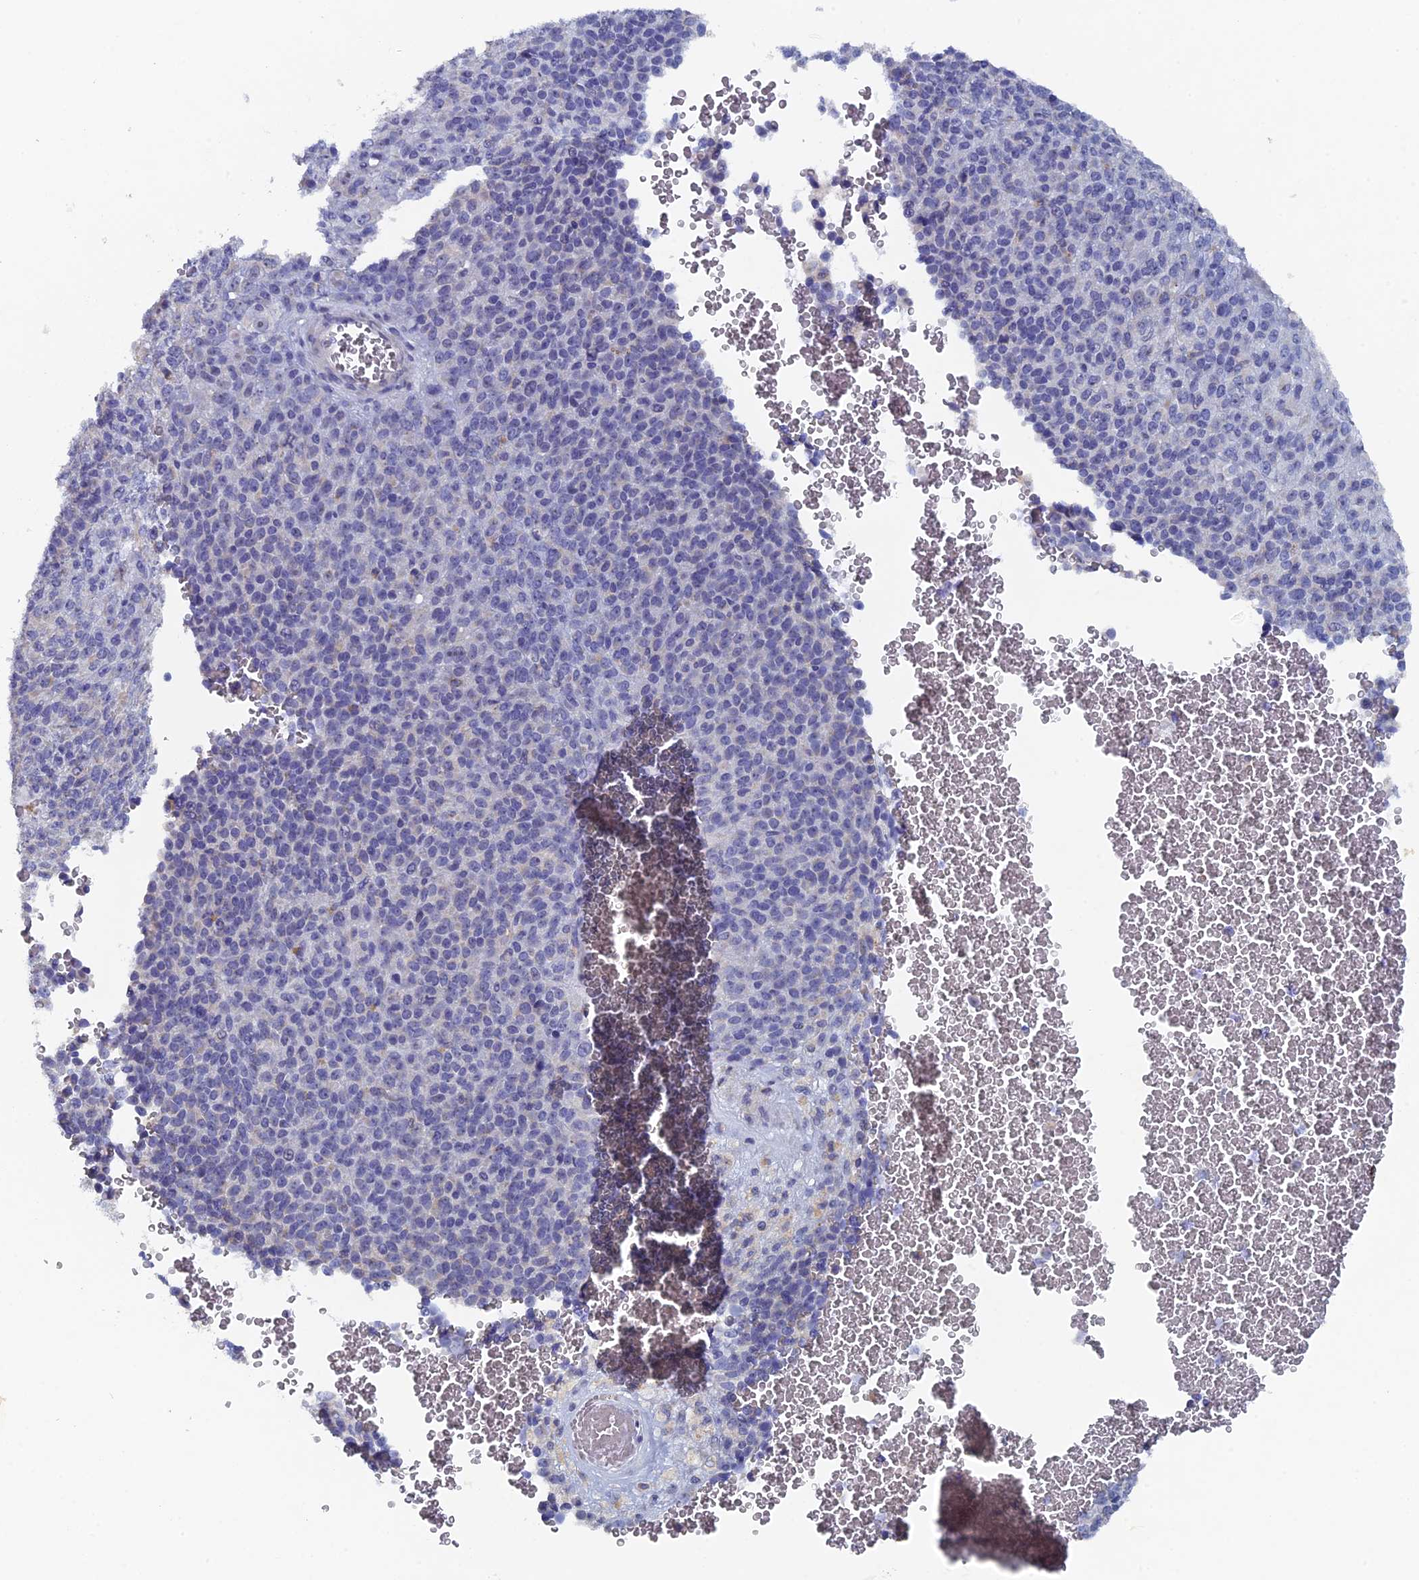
{"staining": {"intensity": "negative", "quantity": "none", "location": "none"}, "tissue": "melanoma", "cell_type": "Tumor cells", "image_type": "cancer", "snomed": [{"axis": "morphology", "description": "Malignant melanoma, Metastatic site"}, {"axis": "topography", "description": "Brain"}], "caption": "Immunohistochemical staining of malignant melanoma (metastatic site) shows no significant expression in tumor cells.", "gene": "SRFBP1", "patient": {"sex": "female", "age": 56}}